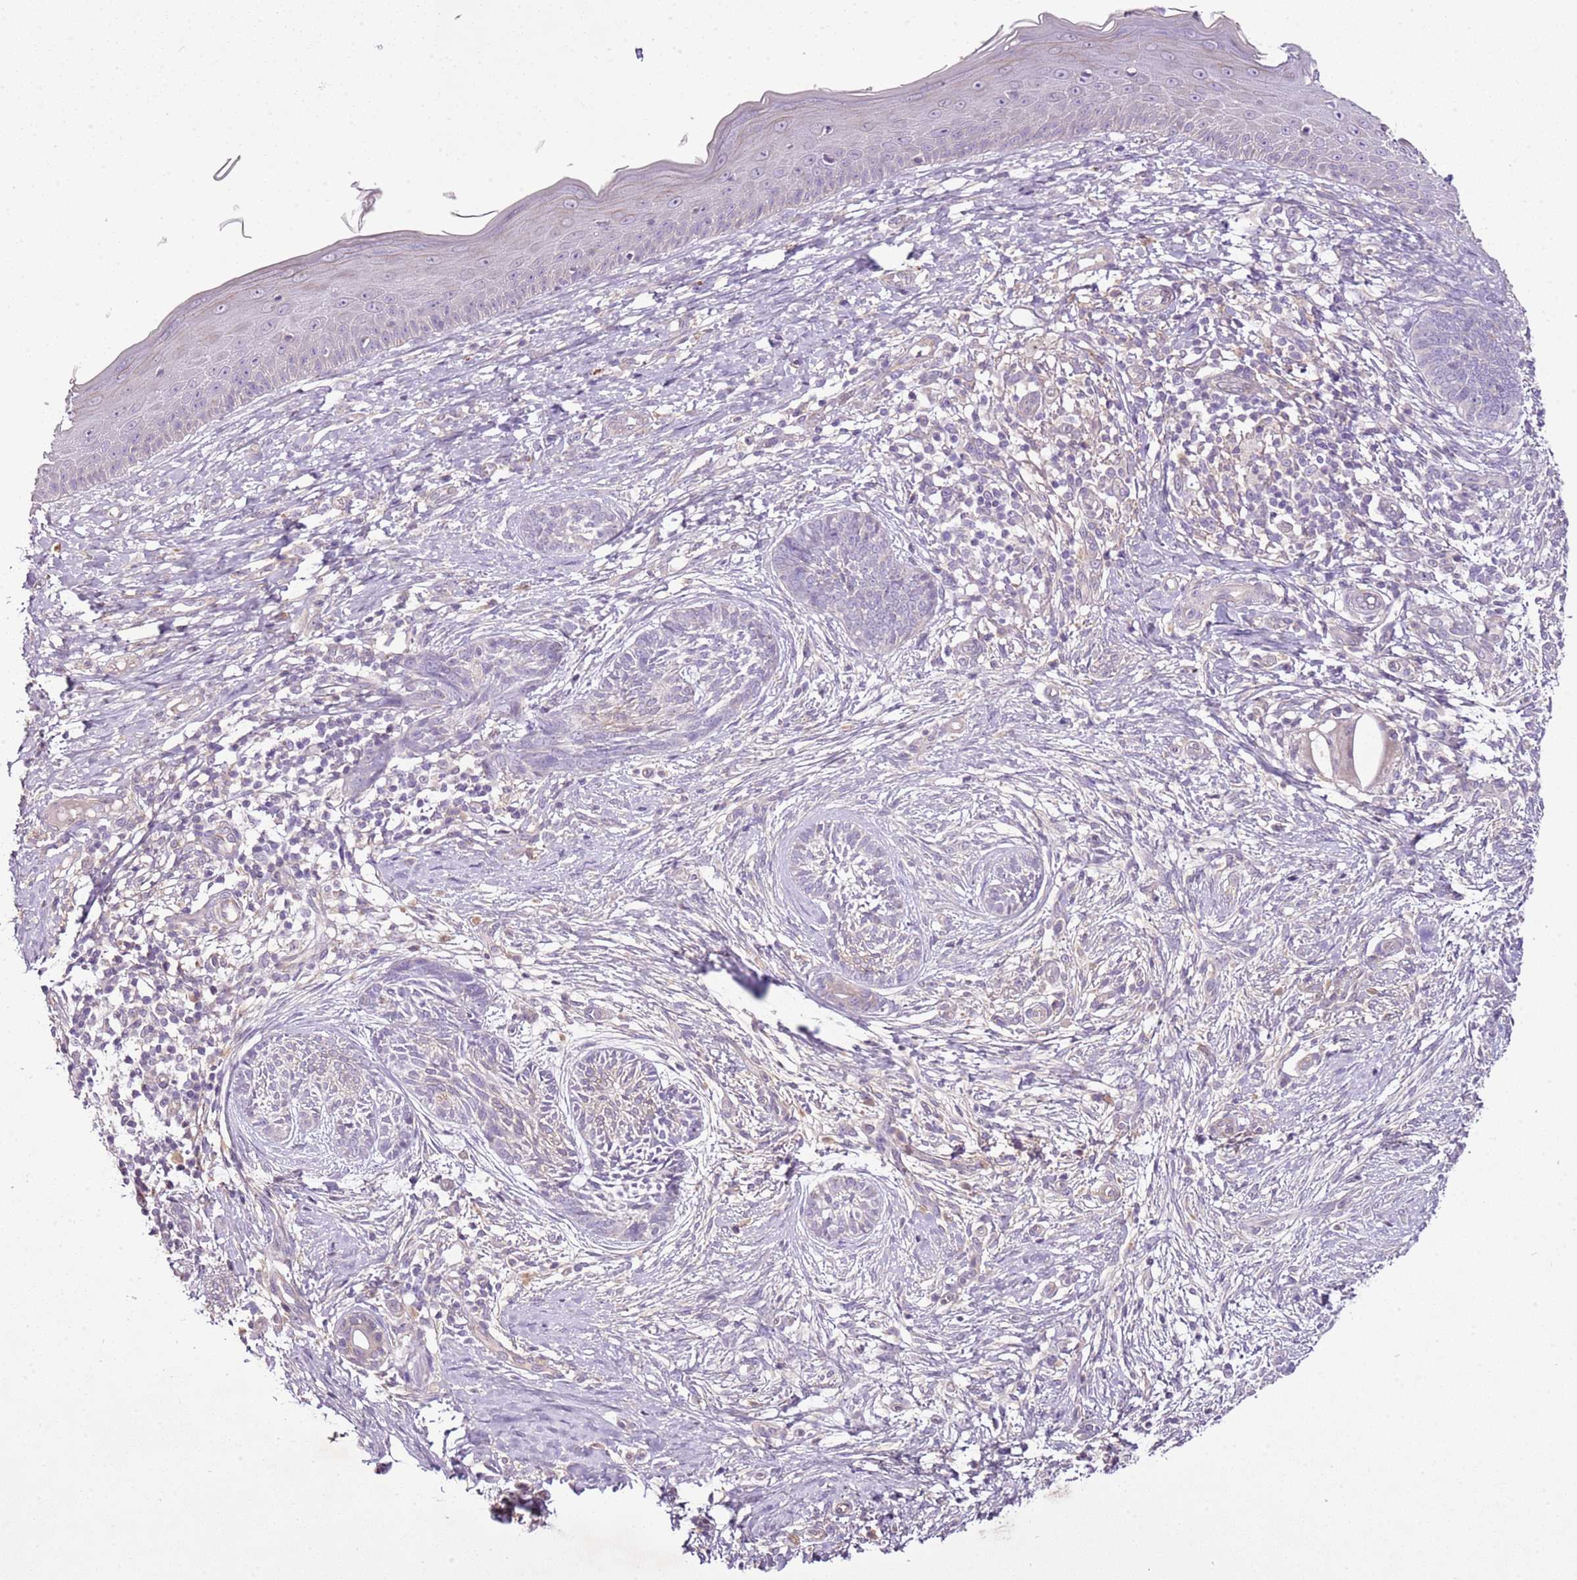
{"staining": {"intensity": "negative", "quantity": "none", "location": "none"}, "tissue": "skin cancer", "cell_type": "Tumor cells", "image_type": "cancer", "snomed": [{"axis": "morphology", "description": "Basal cell carcinoma"}, {"axis": "topography", "description": "Skin"}], "caption": "Skin cancer was stained to show a protein in brown. There is no significant positivity in tumor cells.", "gene": "CMKLR1", "patient": {"sex": "male", "age": 73}}